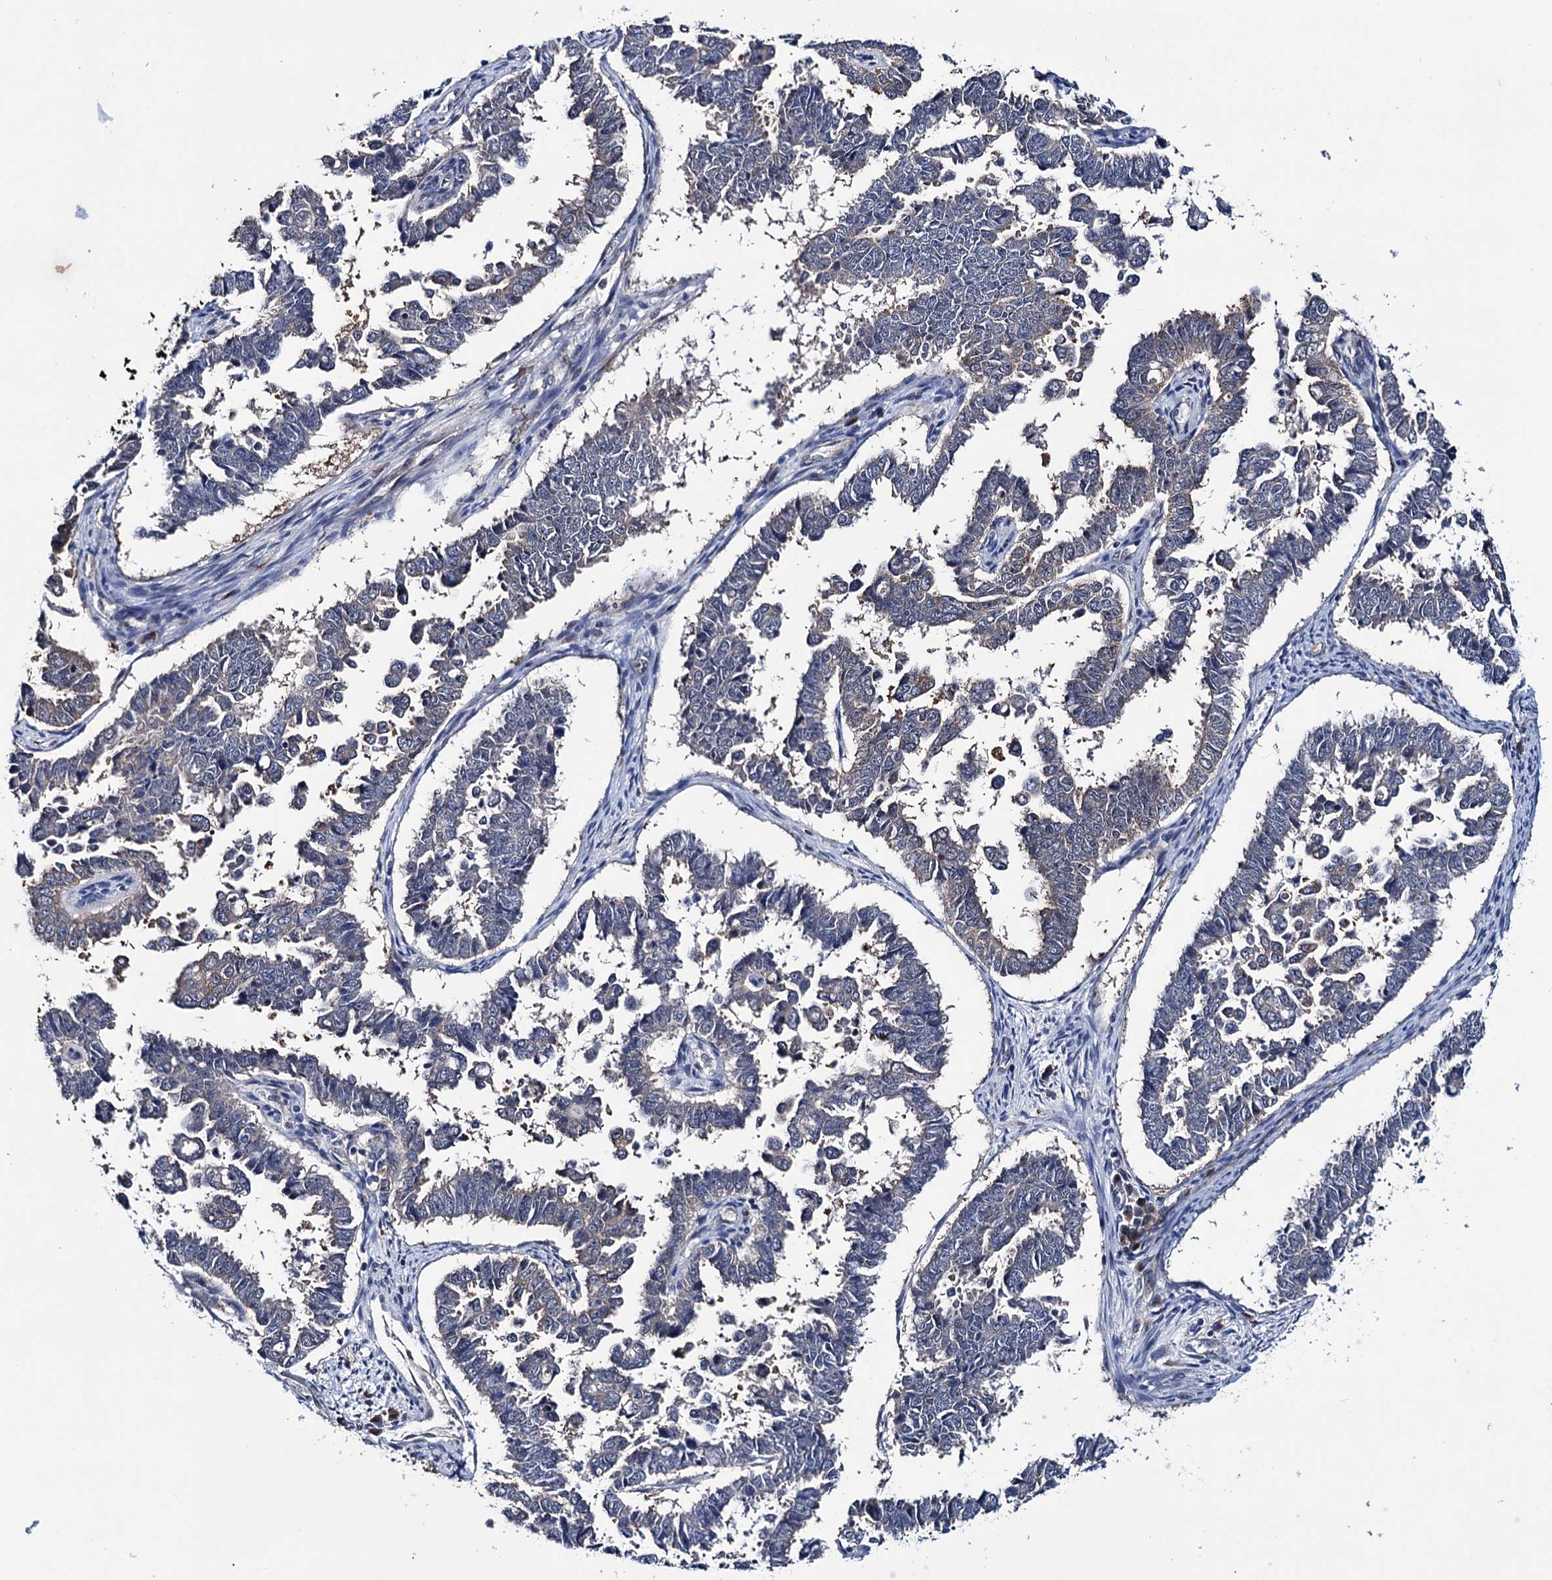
{"staining": {"intensity": "negative", "quantity": "none", "location": "none"}, "tissue": "endometrial cancer", "cell_type": "Tumor cells", "image_type": "cancer", "snomed": [{"axis": "morphology", "description": "Adenocarcinoma, NOS"}, {"axis": "topography", "description": "Endometrium"}], "caption": "A high-resolution photomicrograph shows IHC staining of adenocarcinoma (endometrial), which demonstrates no significant positivity in tumor cells.", "gene": "EYA4", "patient": {"sex": "female", "age": 75}}